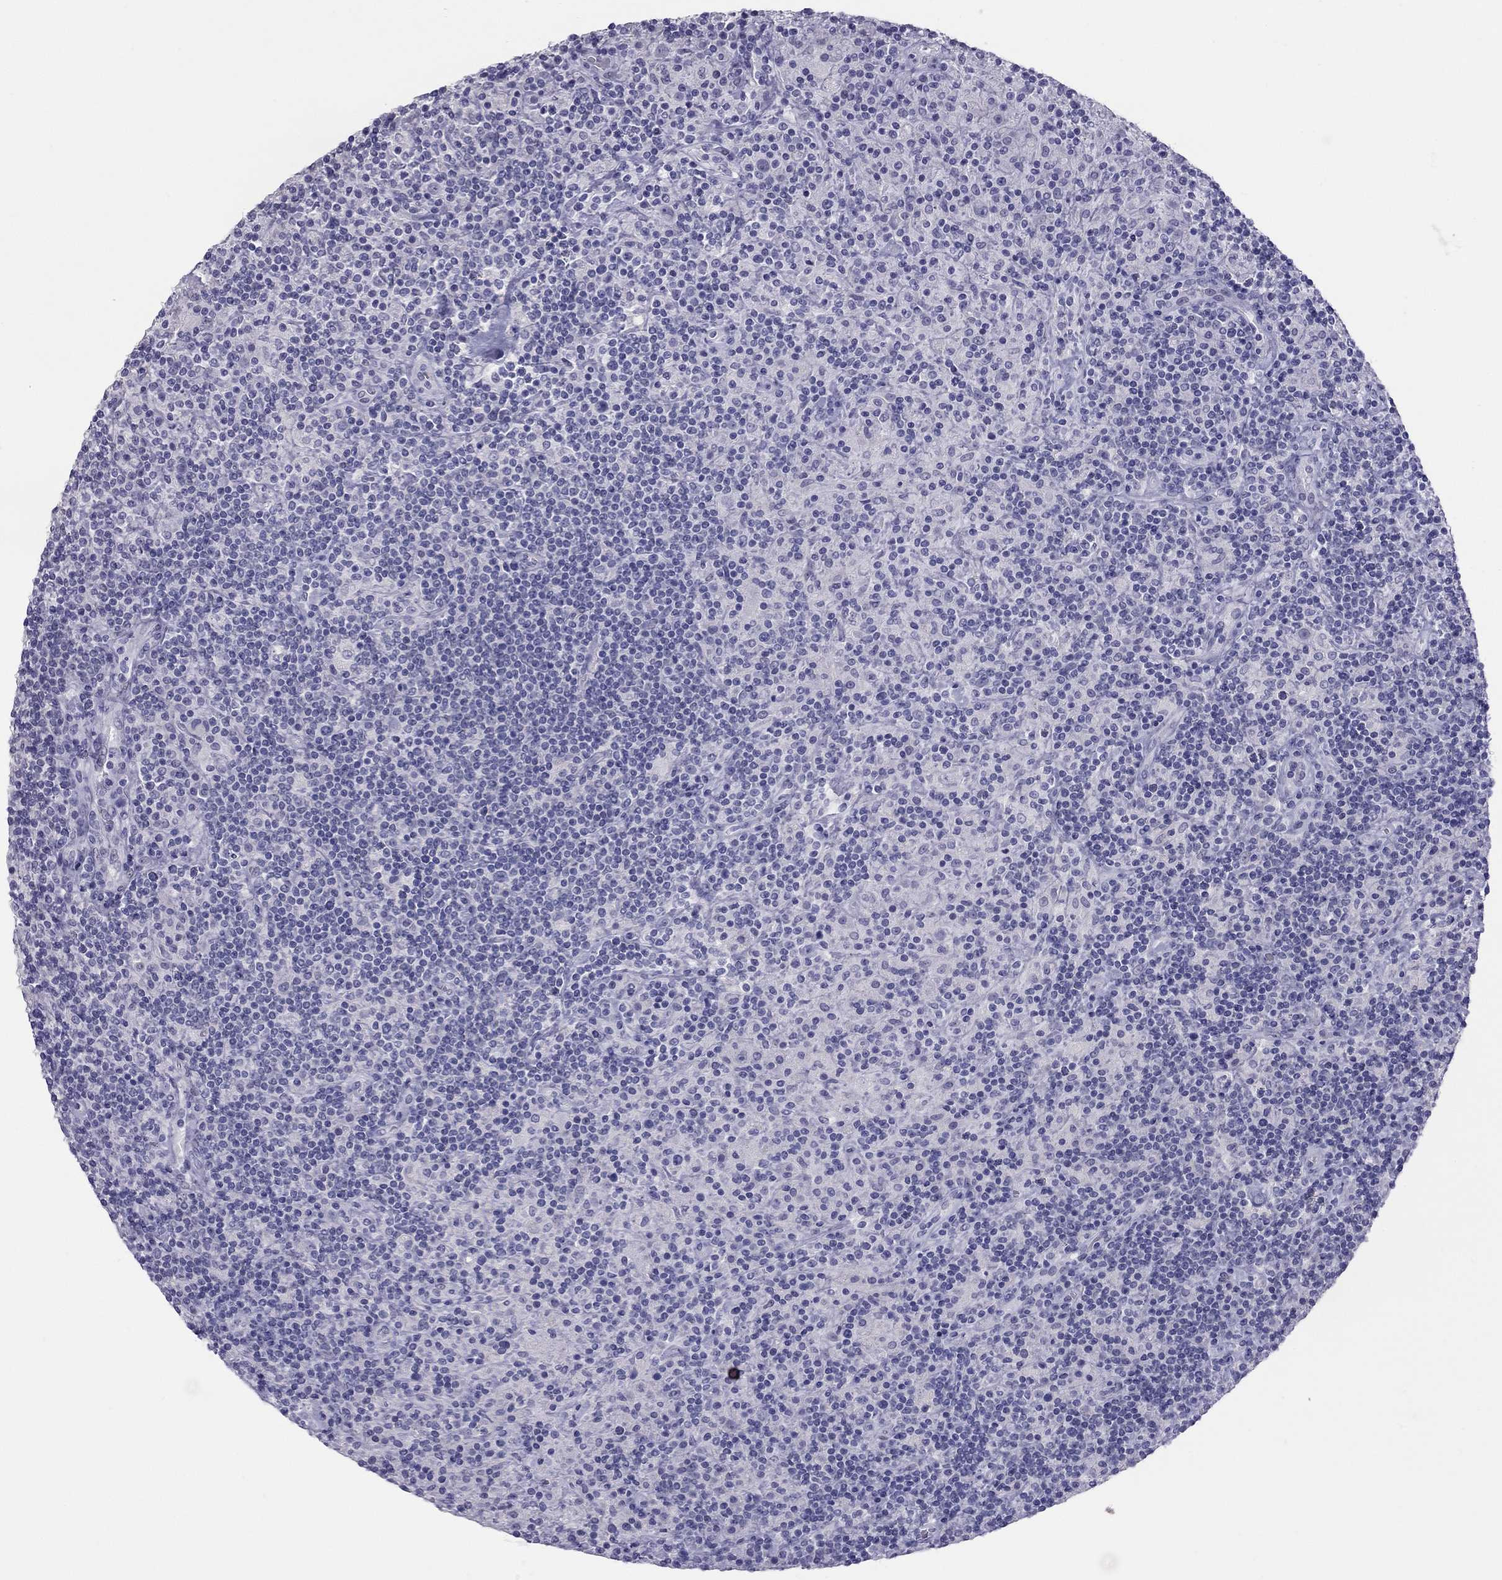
{"staining": {"intensity": "negative", "quantity": "none", "location": "none"}, "tissue": "lymphoma", "cell_type": "Tumor cells", "image_type": "cancer", "snomed": [{"axis": "morphology", "description": "Hodgkin's disease, NOS"}, {"axis": "topography", "description": "Lymph node"}], "caption": "Tumor cells are negative for brown protein staining in Hodgkin's disease.", "gene": "KCNV2", "patient": {"sex": "male", "age": 70}}